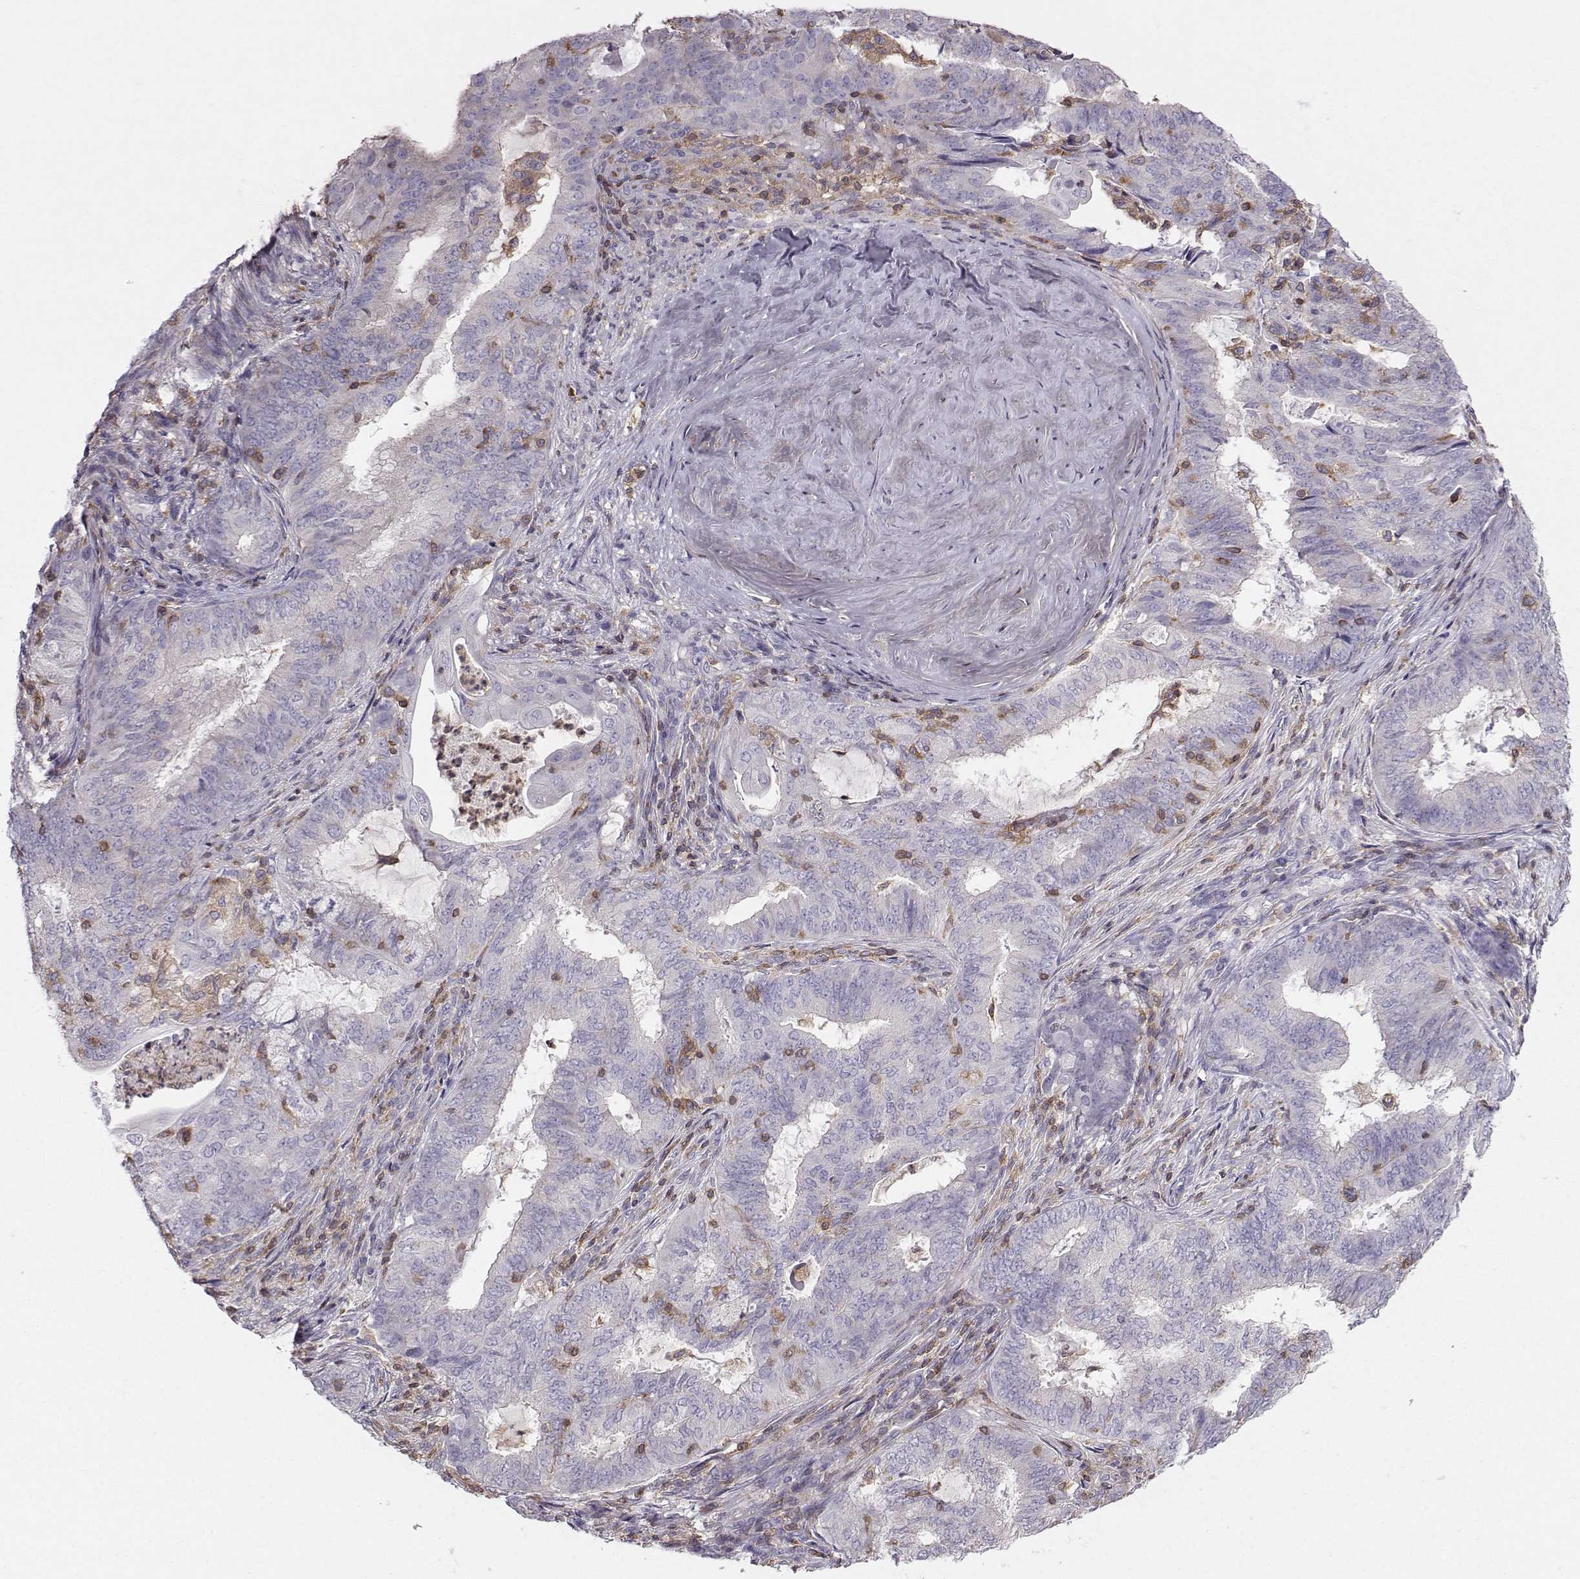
{"staining": {"intensity": "negative", "quantity": "none", "location": "none"}, "tissue": "endometrial cancer", "cell_type": "Tumor cells", "image_type": "cancer", "snomed": [{"axis": "morphology", "description": "Adenocarcinoma, NOS"}, {"axis": "topography", "description": "Endometrium"}], "caption": "Tumor cells show no significant expression in adenocarcinoma (endometrial). (Brightfield microscopy of DAB (3,3'-diaminobenzidine) immunohistochemistry at high magnification).", "gene": "ZBTB32", "patient": {"sex": "female", "age": 62}}